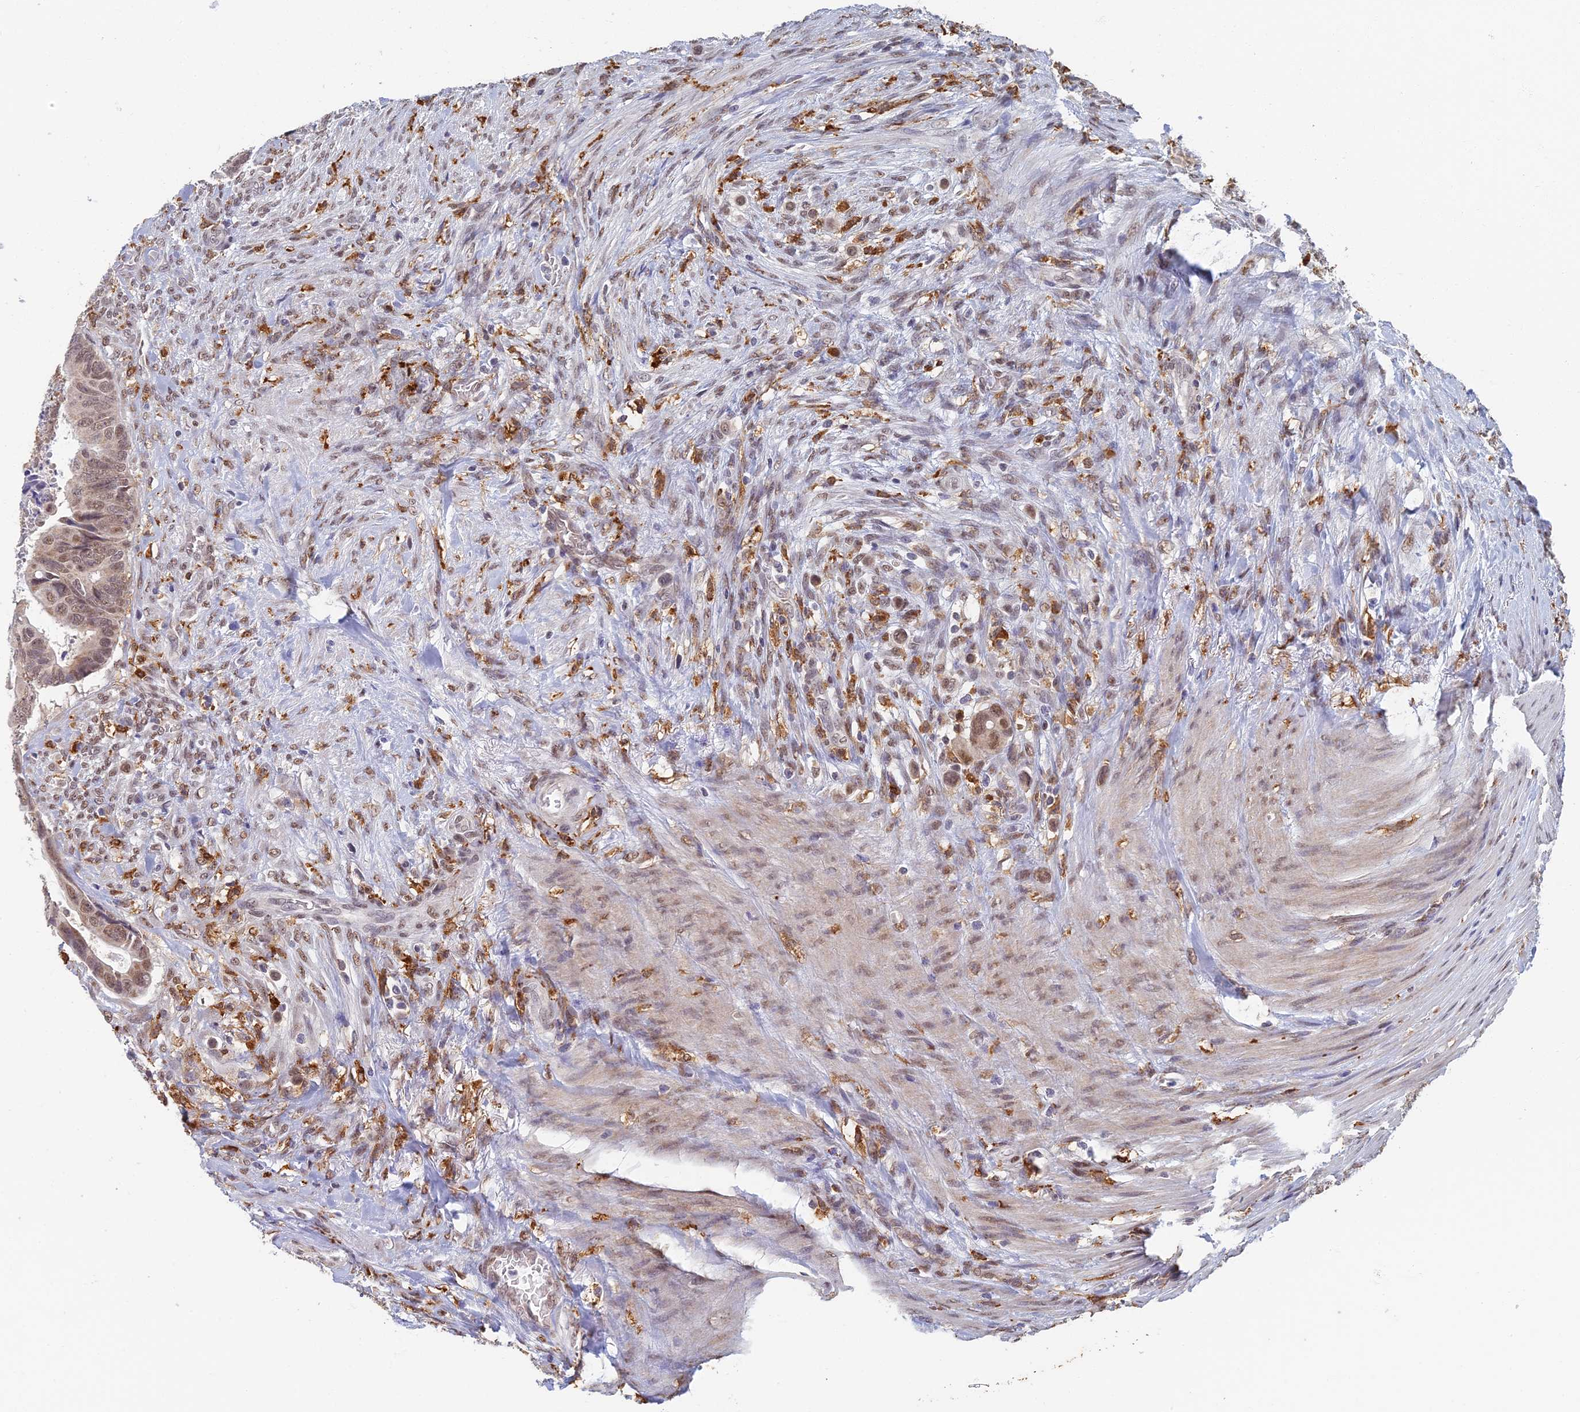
{"staining": {"intensity": "moderate", "quantity": ">75%", "location": "nuclear"}, "tissue": "colorectal cancer", "cell_type": "Tumor cells", "image_type": "cancer", "snomed": [{"axis": "morphology", "description": "Adenocarcinoma, NOS"}, {"axis": "topography", "description": "Rectum"}], "caption": "Immunohistochemical staining of colorectal adenocarcinoma reveals medium levels of moderate nuclear expression in approximately >75% of tumor cells.", "gene": "GPATCH1", "patient": {"sex": "female", "age": 78}}